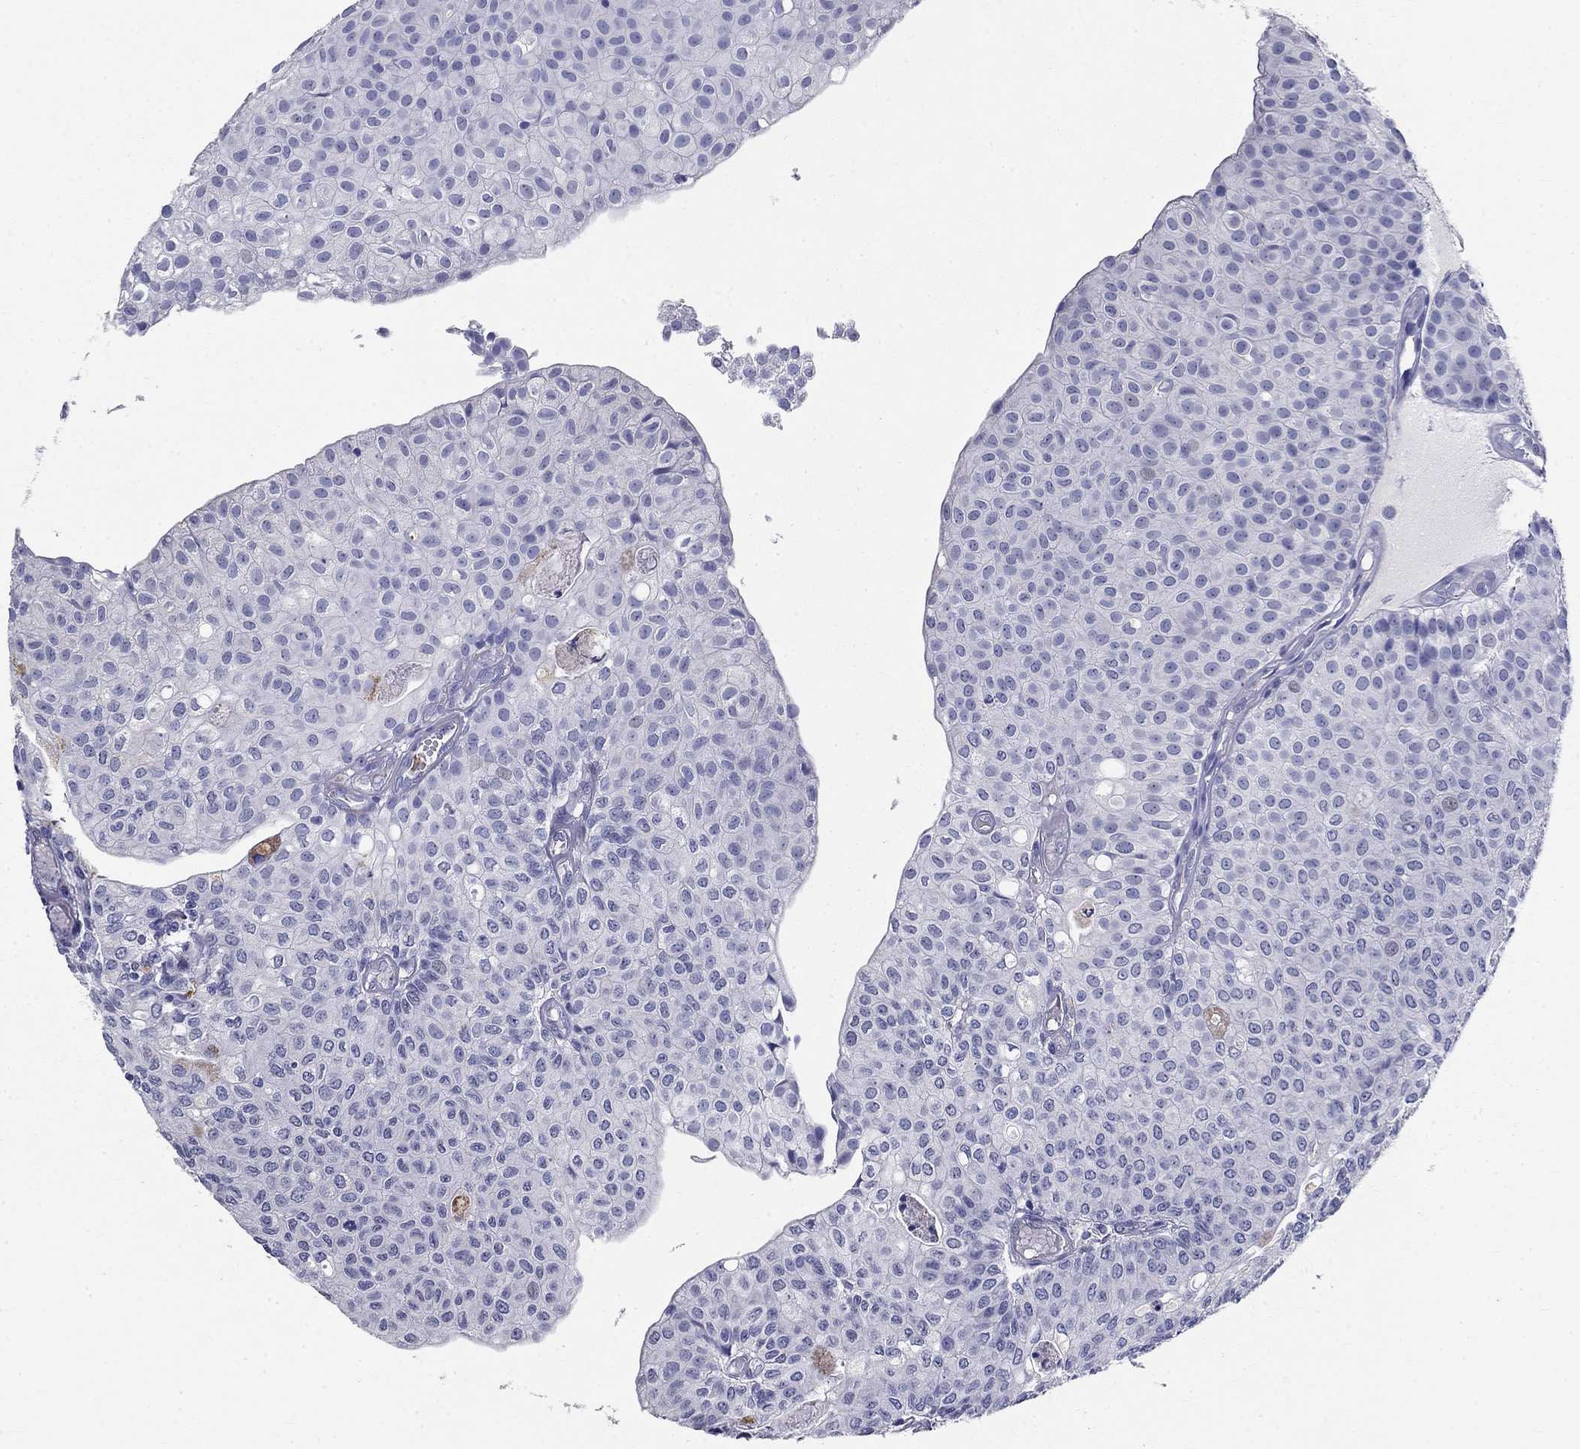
{"staining": {"intensity": "negative", "quantity": "none", "location": "none"}, "tissue": "urothelial cancer", "cell_type": "Tumor cells", "image_type": "cancer", "snomed": [{"axis": "morphology", "description": "Urothelial carcinoma, Low grade"}, {"axis": "topography", "description": "Urinary bladder"}], "caption": "IHC of urothelial cancer displays no expression in tumor cells.", "gene": "IGSF8", "patient": {"sex": "male", "age": 89}}